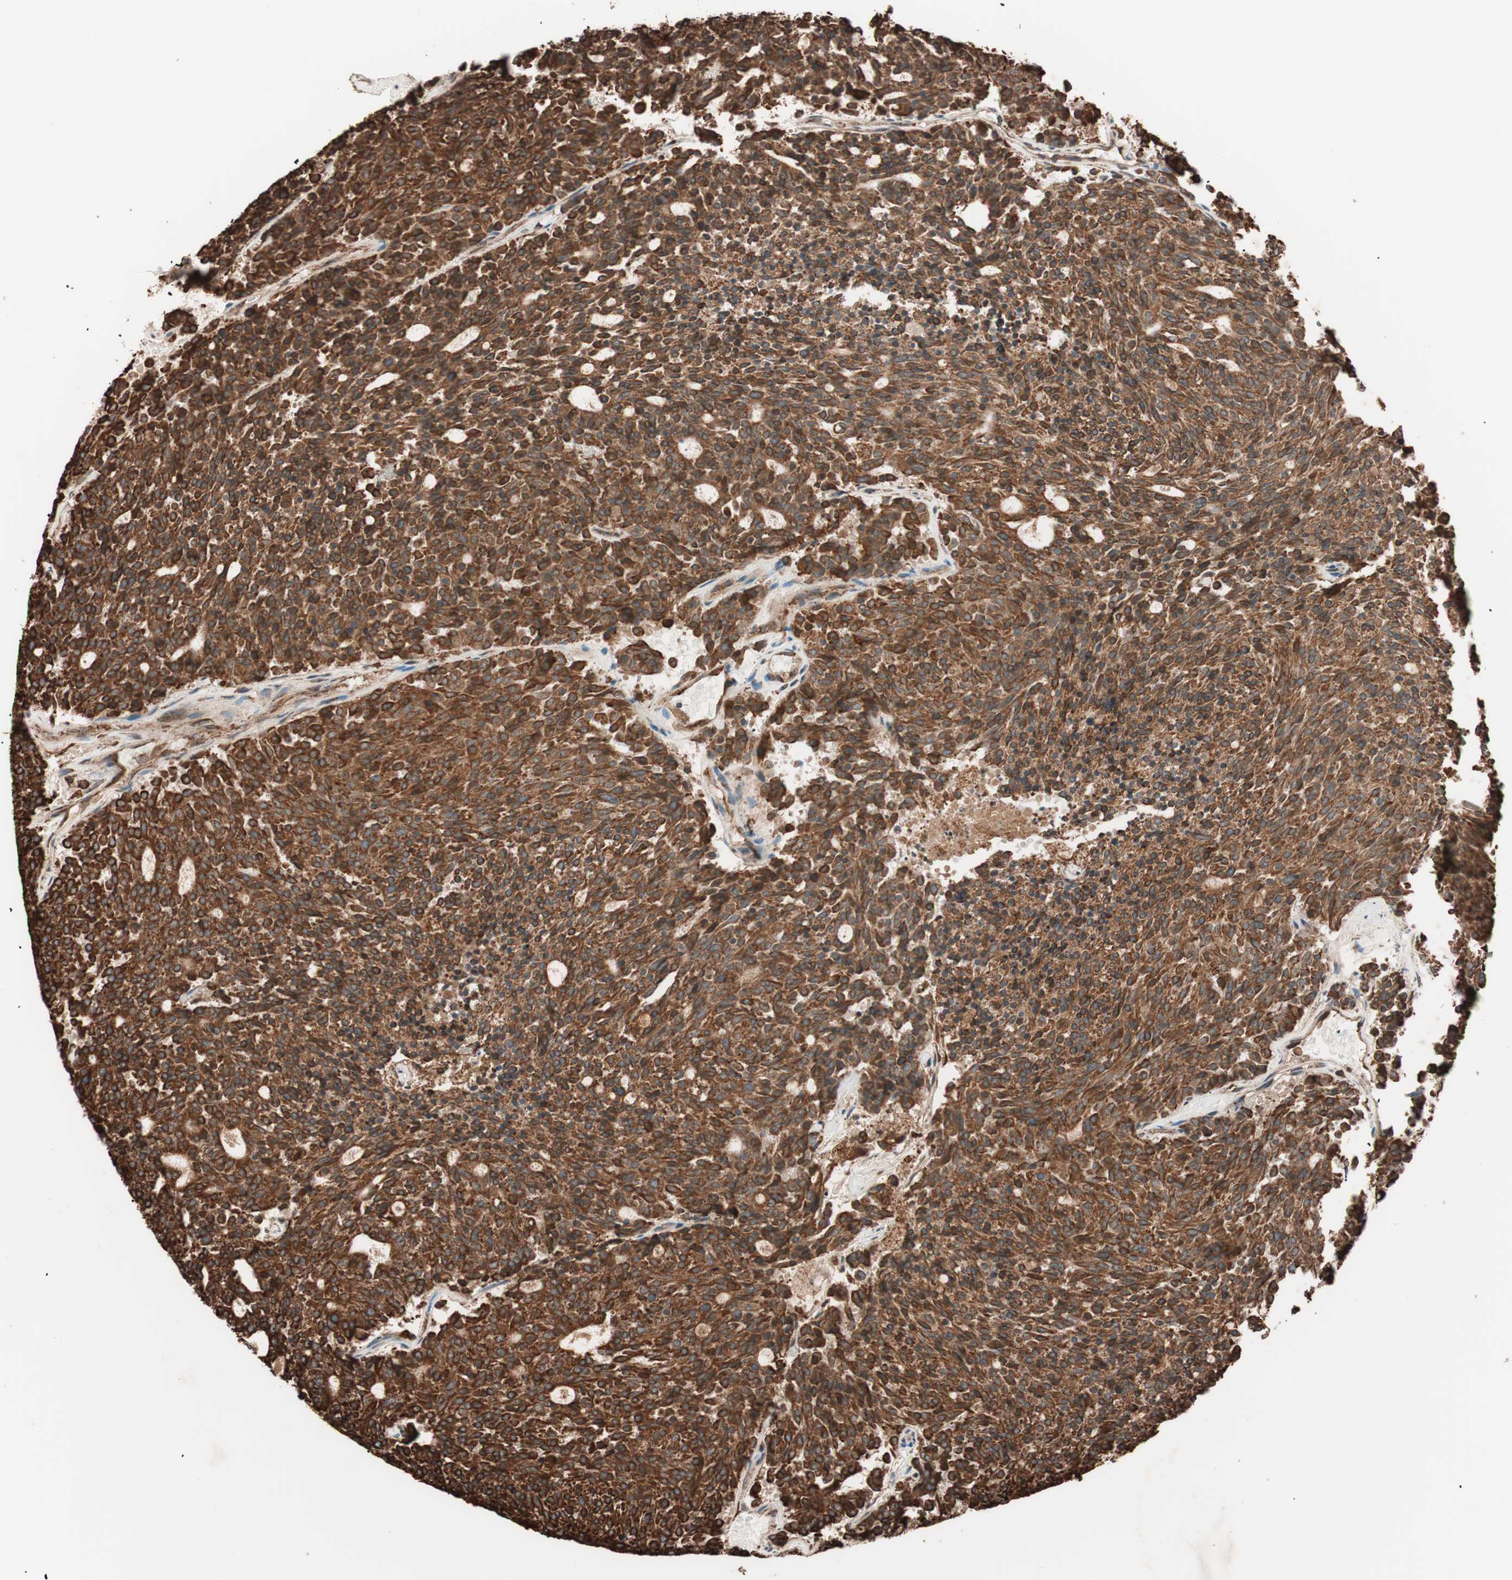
{"staining": {"intensity": "strong", "quantity": ">75%", "location": "cytoplasmic/membranous"}, "tissue": "carcinoid", "cell_type": "Tumor cells", "image_type": "cancer", "snomed": [{"axis": "morphology", "description": "Carcinoid, malignant, NOS"}, {"axis": "topography", "description": "Pancreas"}], "caption": "Immunohistochemical staining of carcinoid demonstrates strong cytoplasmic/membranous protein staining in about >75% of tumor cells.", "gene": "VEGFA", "patient": {"sex": "female", "age": 54}}